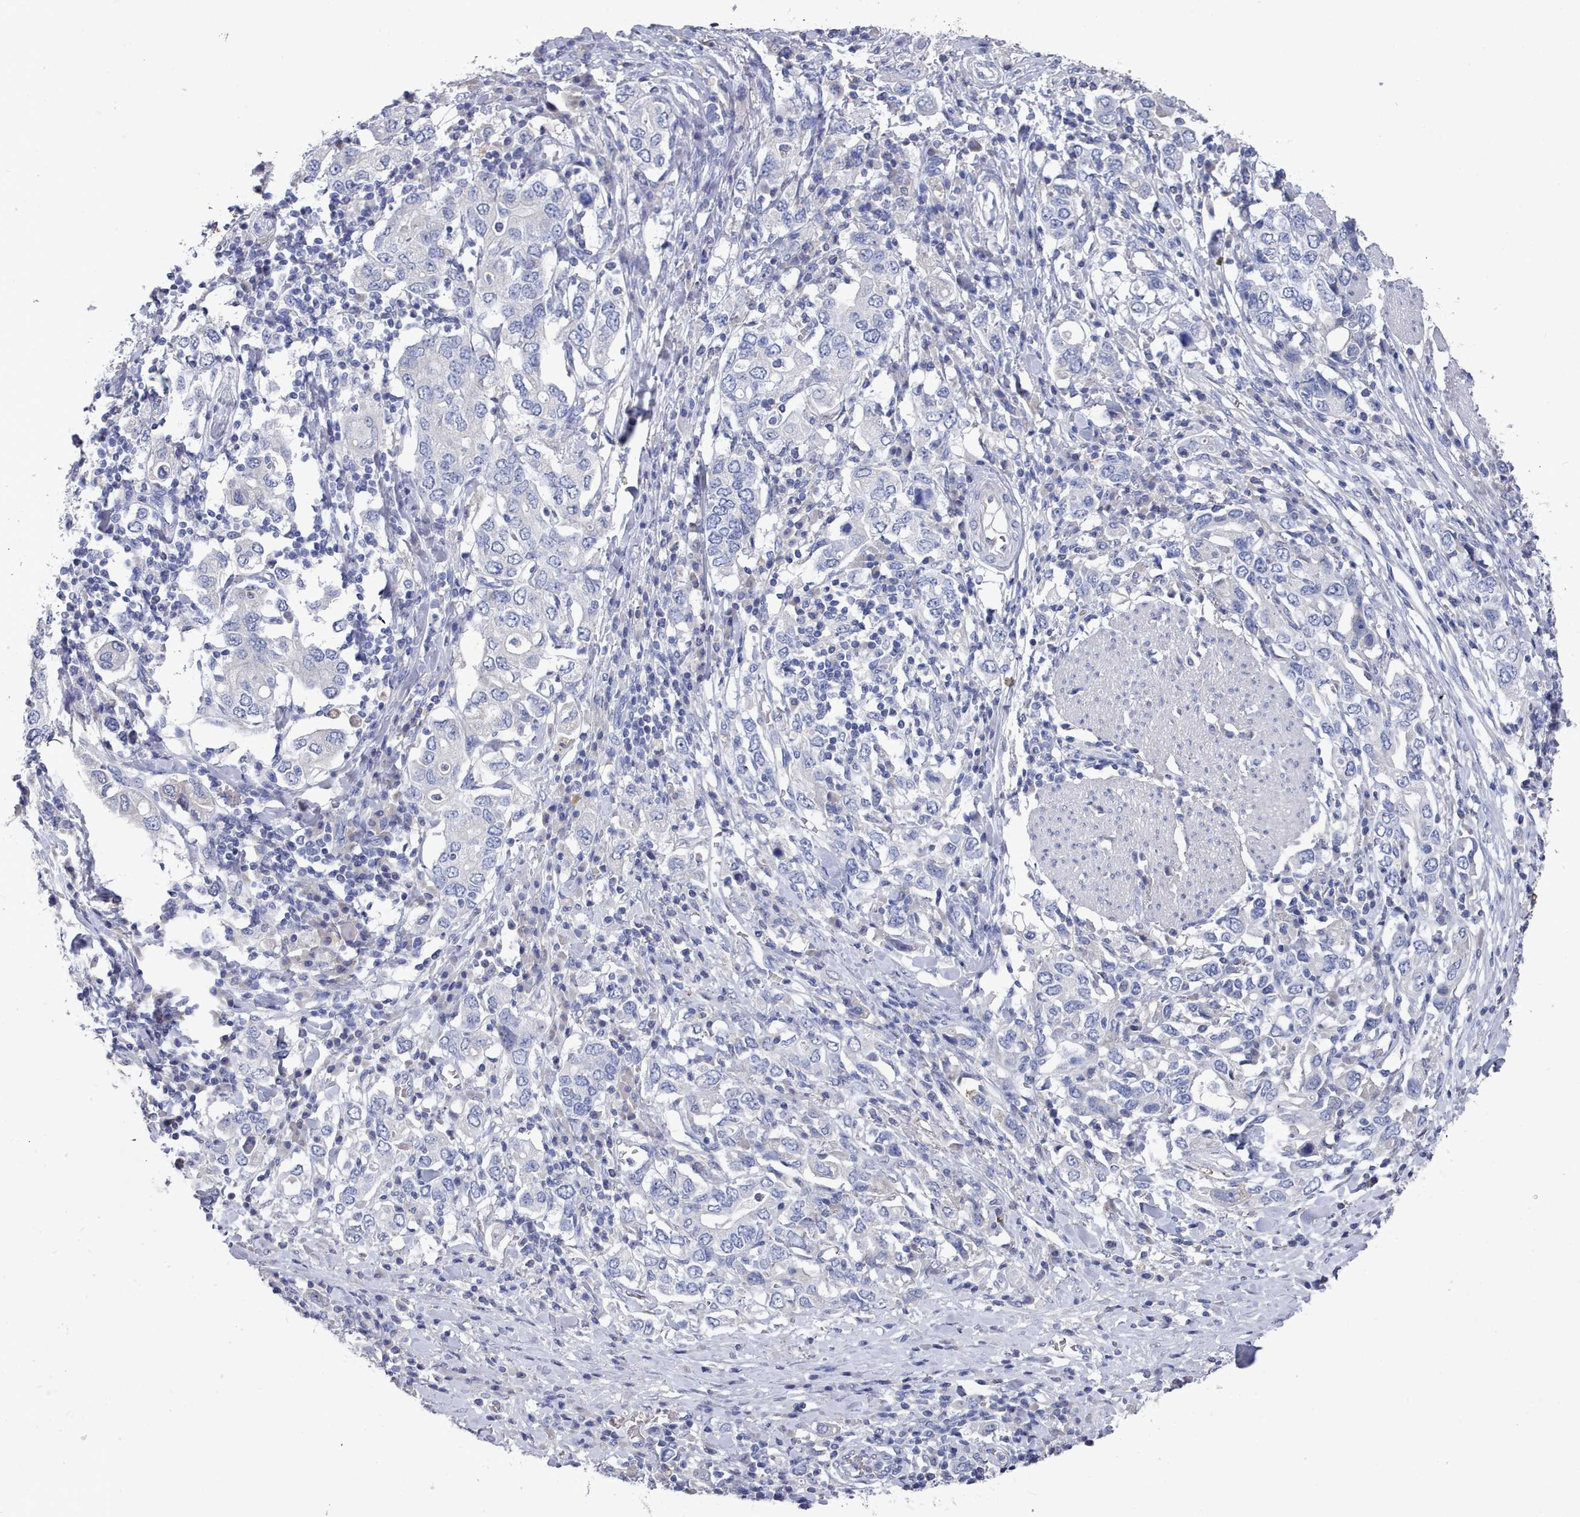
{"staining": {"intensity": "negative", "quantity": "none", "location": "none"}, "tissue": "stomach cancer", "cell_type": "Tumor cells", "image_type": "cancer", "snomed": [{"axis": "morphology", "description": "Adenocarcinoma, NOS"}, {"axis": "topography", "description": "Stomach, upper"}, {"axis": "topography", "description": "Stomach"}], "caption": "Histopathology image shows no protein expression in tumor cells of stomach adenocarcinoma tissue.", "gene": "ACAD11", "patient": {"sex": "male", "age": 62}}